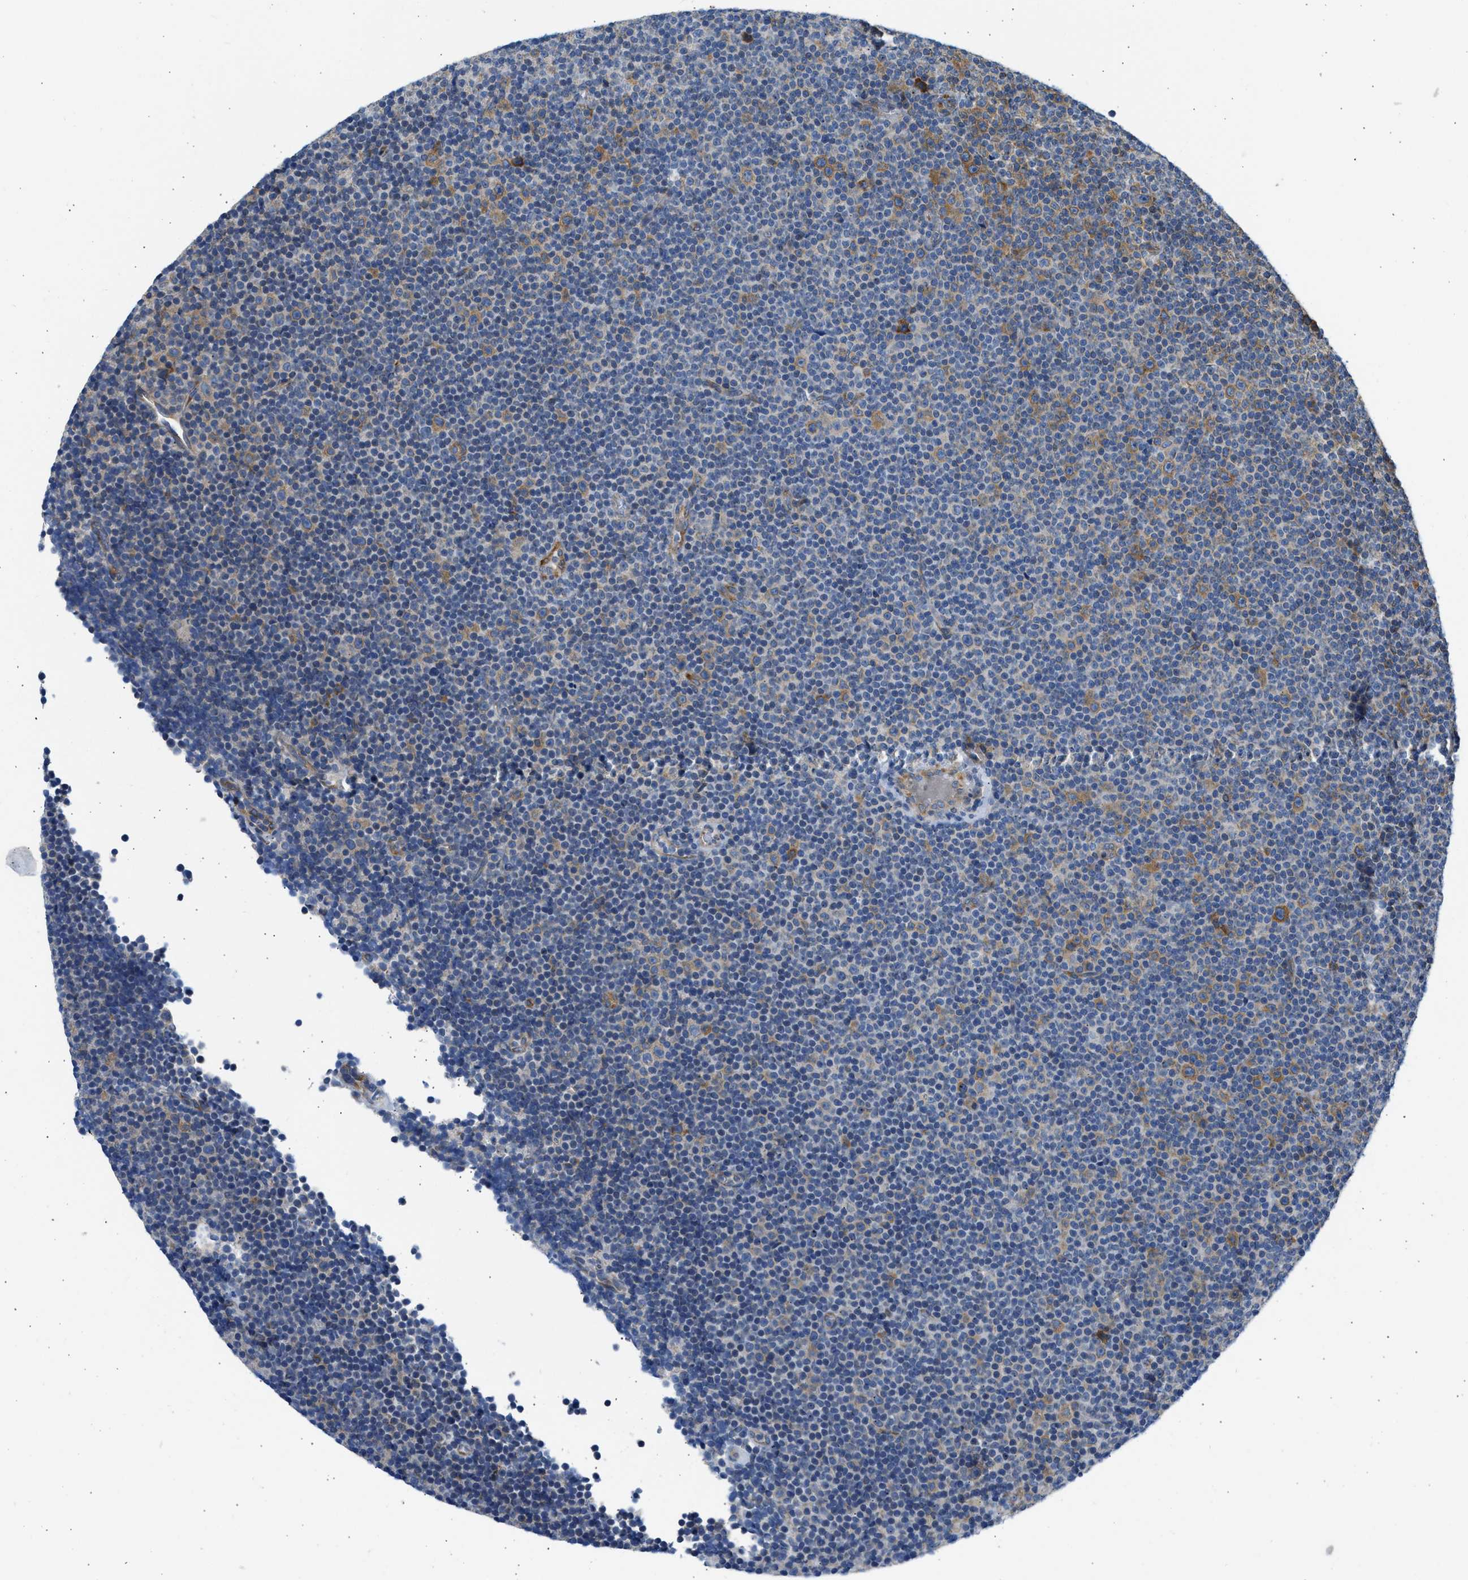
{"staining": {"intensity": "moderate", "quantity": "25%-75%", "location": "cytoplasmic/membranous"}, "tissue": "lymphoma", "cell_type": "Tumor cells", "image_type": "cancer", "snomed": [{"axis": "morphology", "description": "Malignant lymphoma, non-Hodgkin's type, Low grade"}, {"axis": "topography", "description": "Lymph node"}], "caption": "This photomicrograph exhibits immunohistochemistry (IHC) staining of malignant lymphoma, non-Hodgkin's type (low-grade), with medium moderate cytoplasmic/membranous staining in about 25%-75% of tumor cells.", "gene": "CAMKK2", "patient": {"sex": "female", "age": 67}}